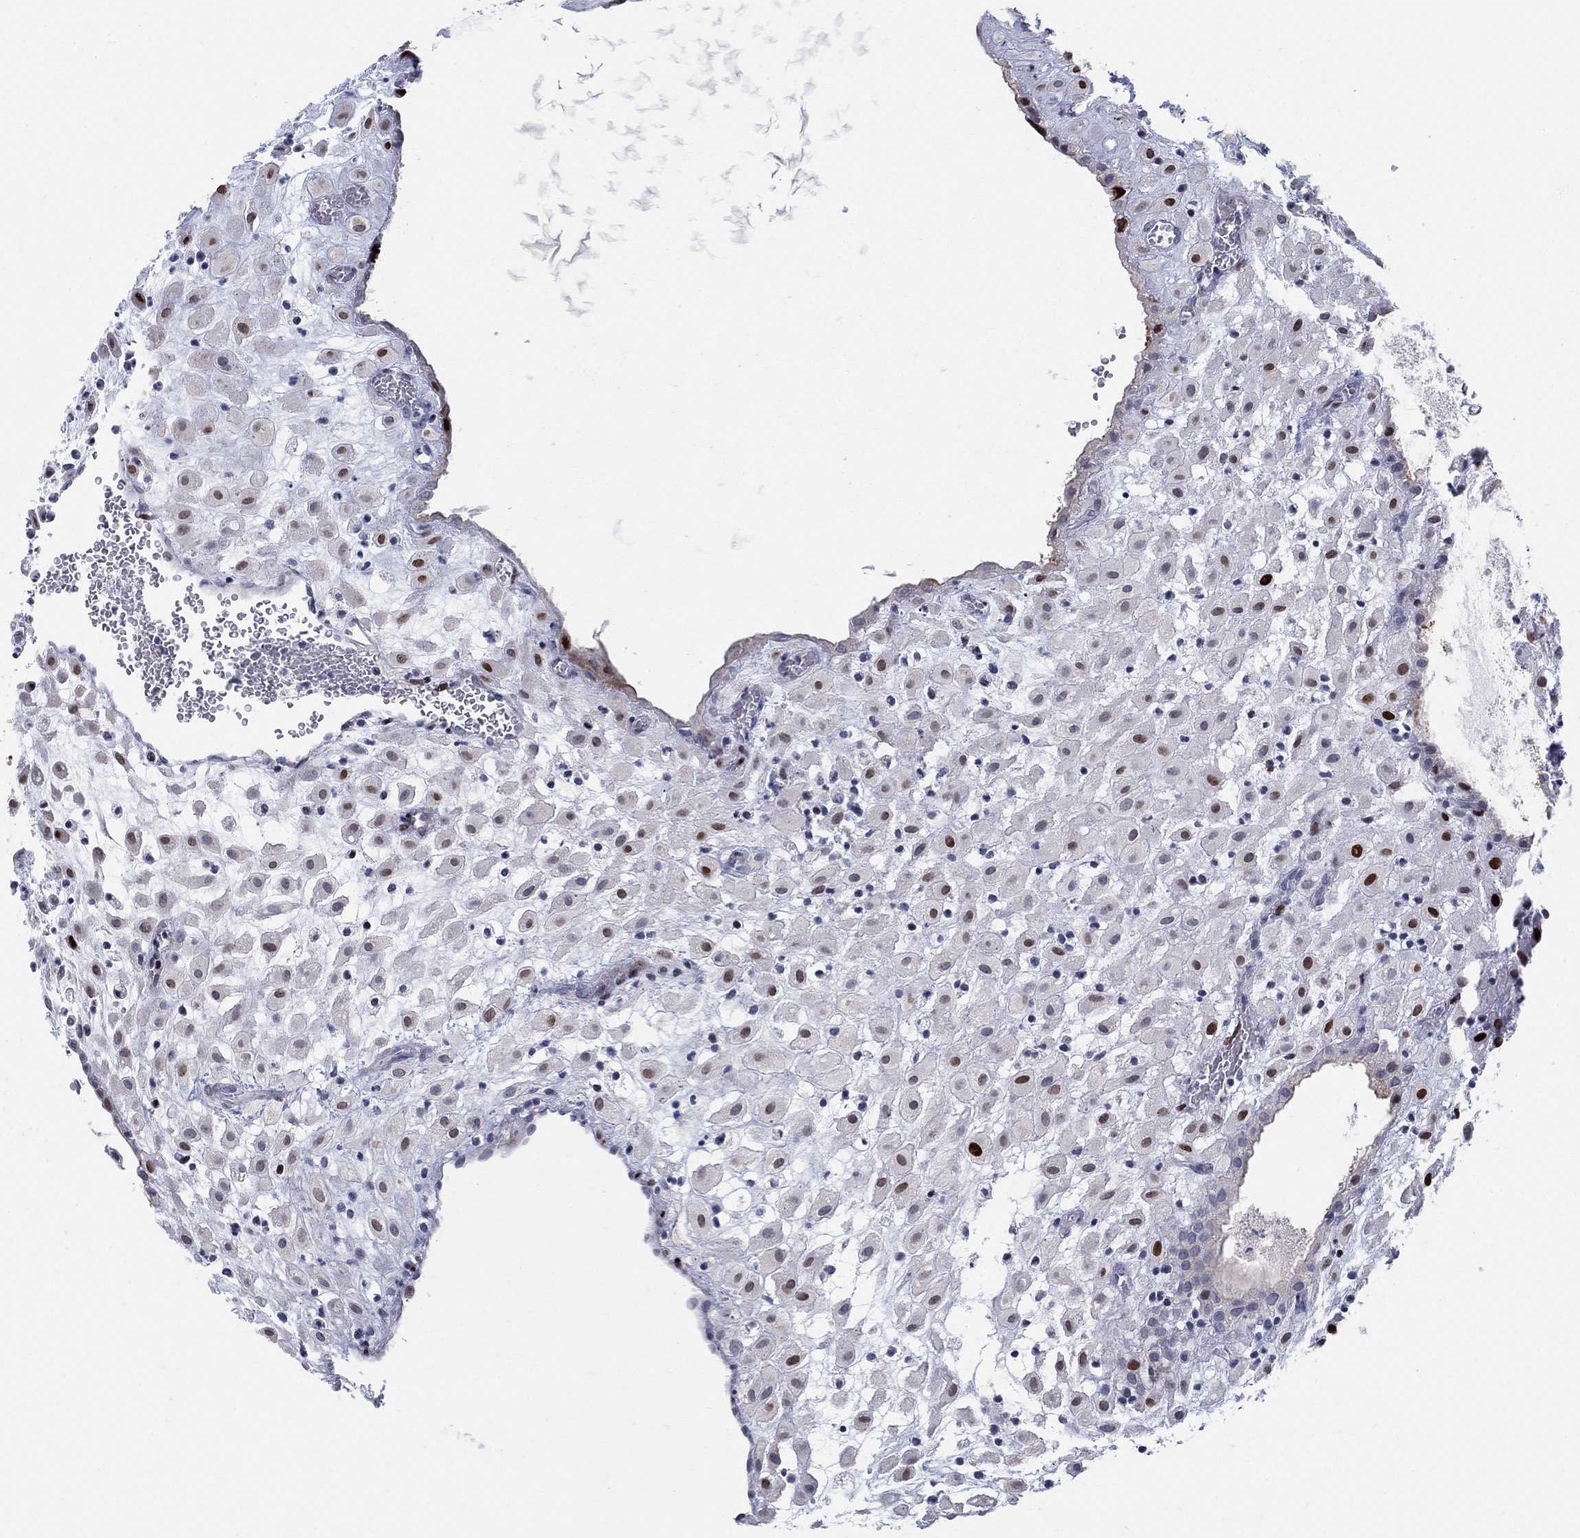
{"staining": {"intensity": "strong", "quantity": "<25%", "location": "nuclear"}, "tissue": "placenta", "cell_type": "Decidual cells", "image_type": "normal", "snomed": [{"axis": "morphology", "description": "Normal tissue, NOS"}, {"axis": "topography", "description": "Placenta"}], "caption": "Immunohistochemical staining of normal human placenta reveals <25% levels of strong nuclear protein staining in about <25% of decidual cells.", "gene": "RAPGEF5", "patient": {"sex": "female", "age": 24}}